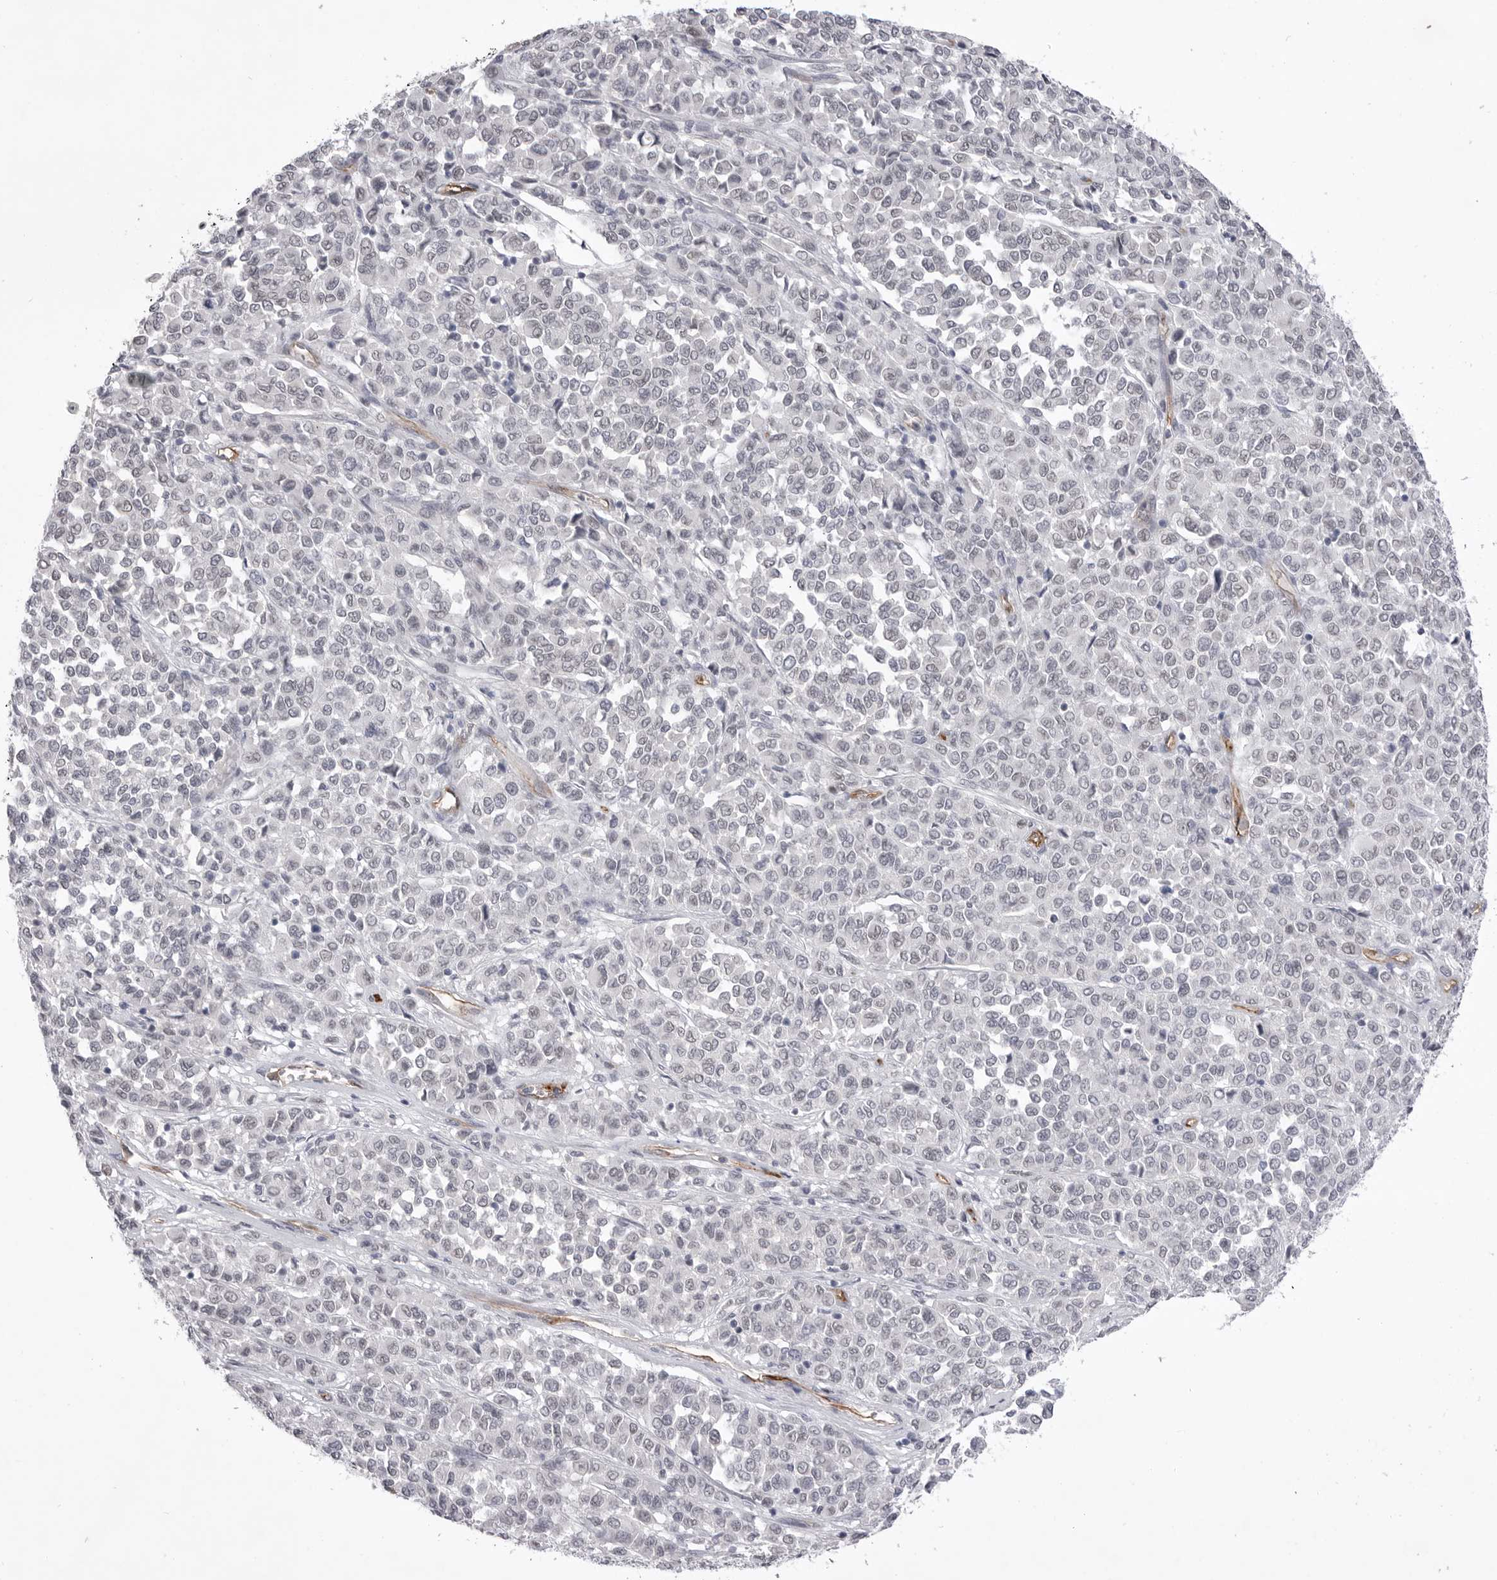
{"staining": {"intensity": "negative", "quantity": "none", "location": "none"}, "tissue": "melanoma", "cell_type": "Tumor cells", "image_type": "cancer", "snomed": [{"axis": "morphology", "description": "Malignant melanoma, Metastatic site"}, {"axis": "topography", "description": "Pancreas"}], "caption": "Immunohistochemistry (IHC) of human melanoma shows no expression in tumor cells.", "gene": "ZBTB7B", "patient": {"sex": "female", "age": 30}}